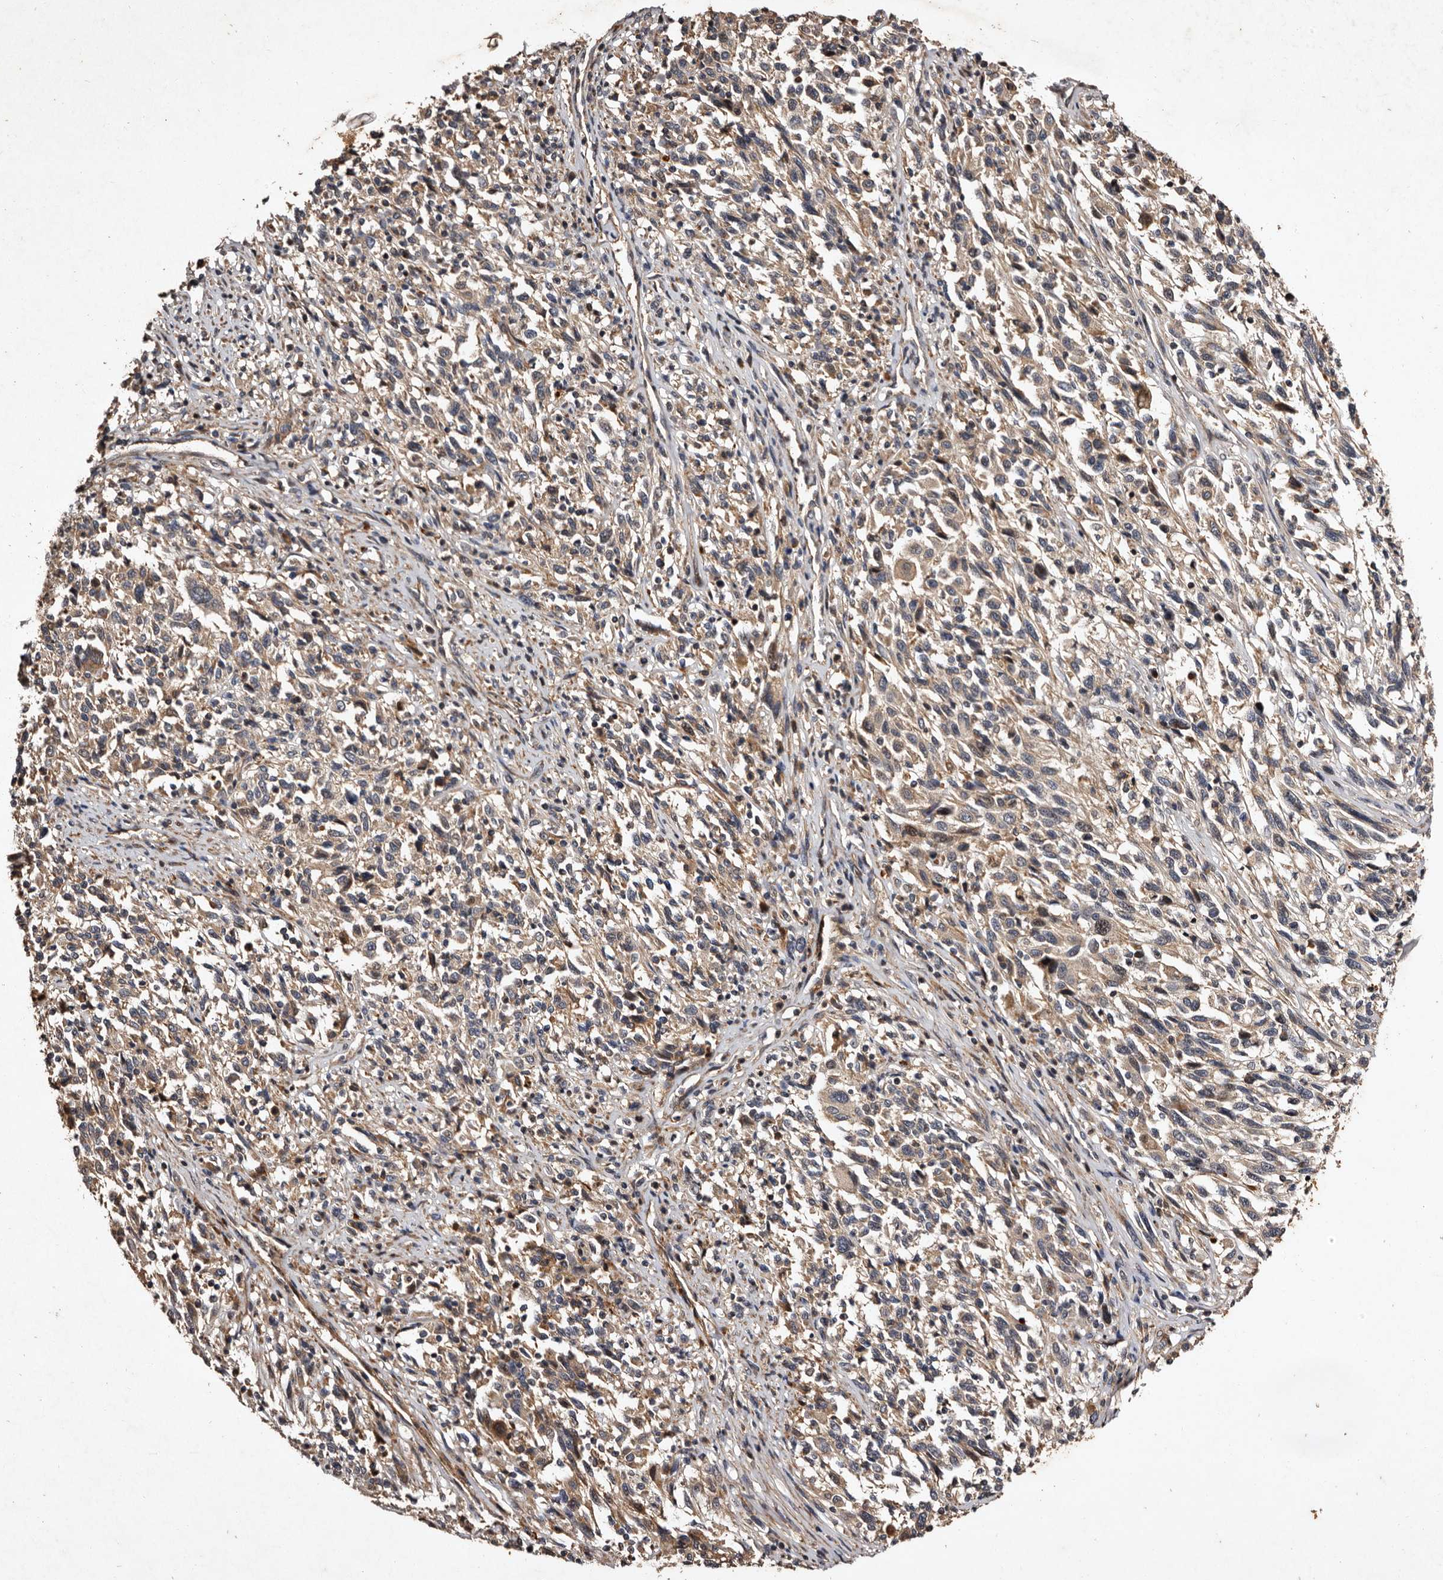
{"staining": {"intensity": "weak", "quantity": ">75%", "location": "cytoplasmic/membranous"}, "tissue": "melanoma", "cell_type": "Tumor cells", "image_type": "cancer", "snomed": [{"axis": "morphology", "description": "Malignant melanoma, Metastatic site"}, {"axis": "topography", "description": "Lymph node"}], "caption": "DAB immunohistochemical staining of human melanoma displays weak cytoplasmic/membranous protein staining in about >75% of tumor cells.", "gene": "PRKD3", "patient": {"sex": "male", "age": 61}}